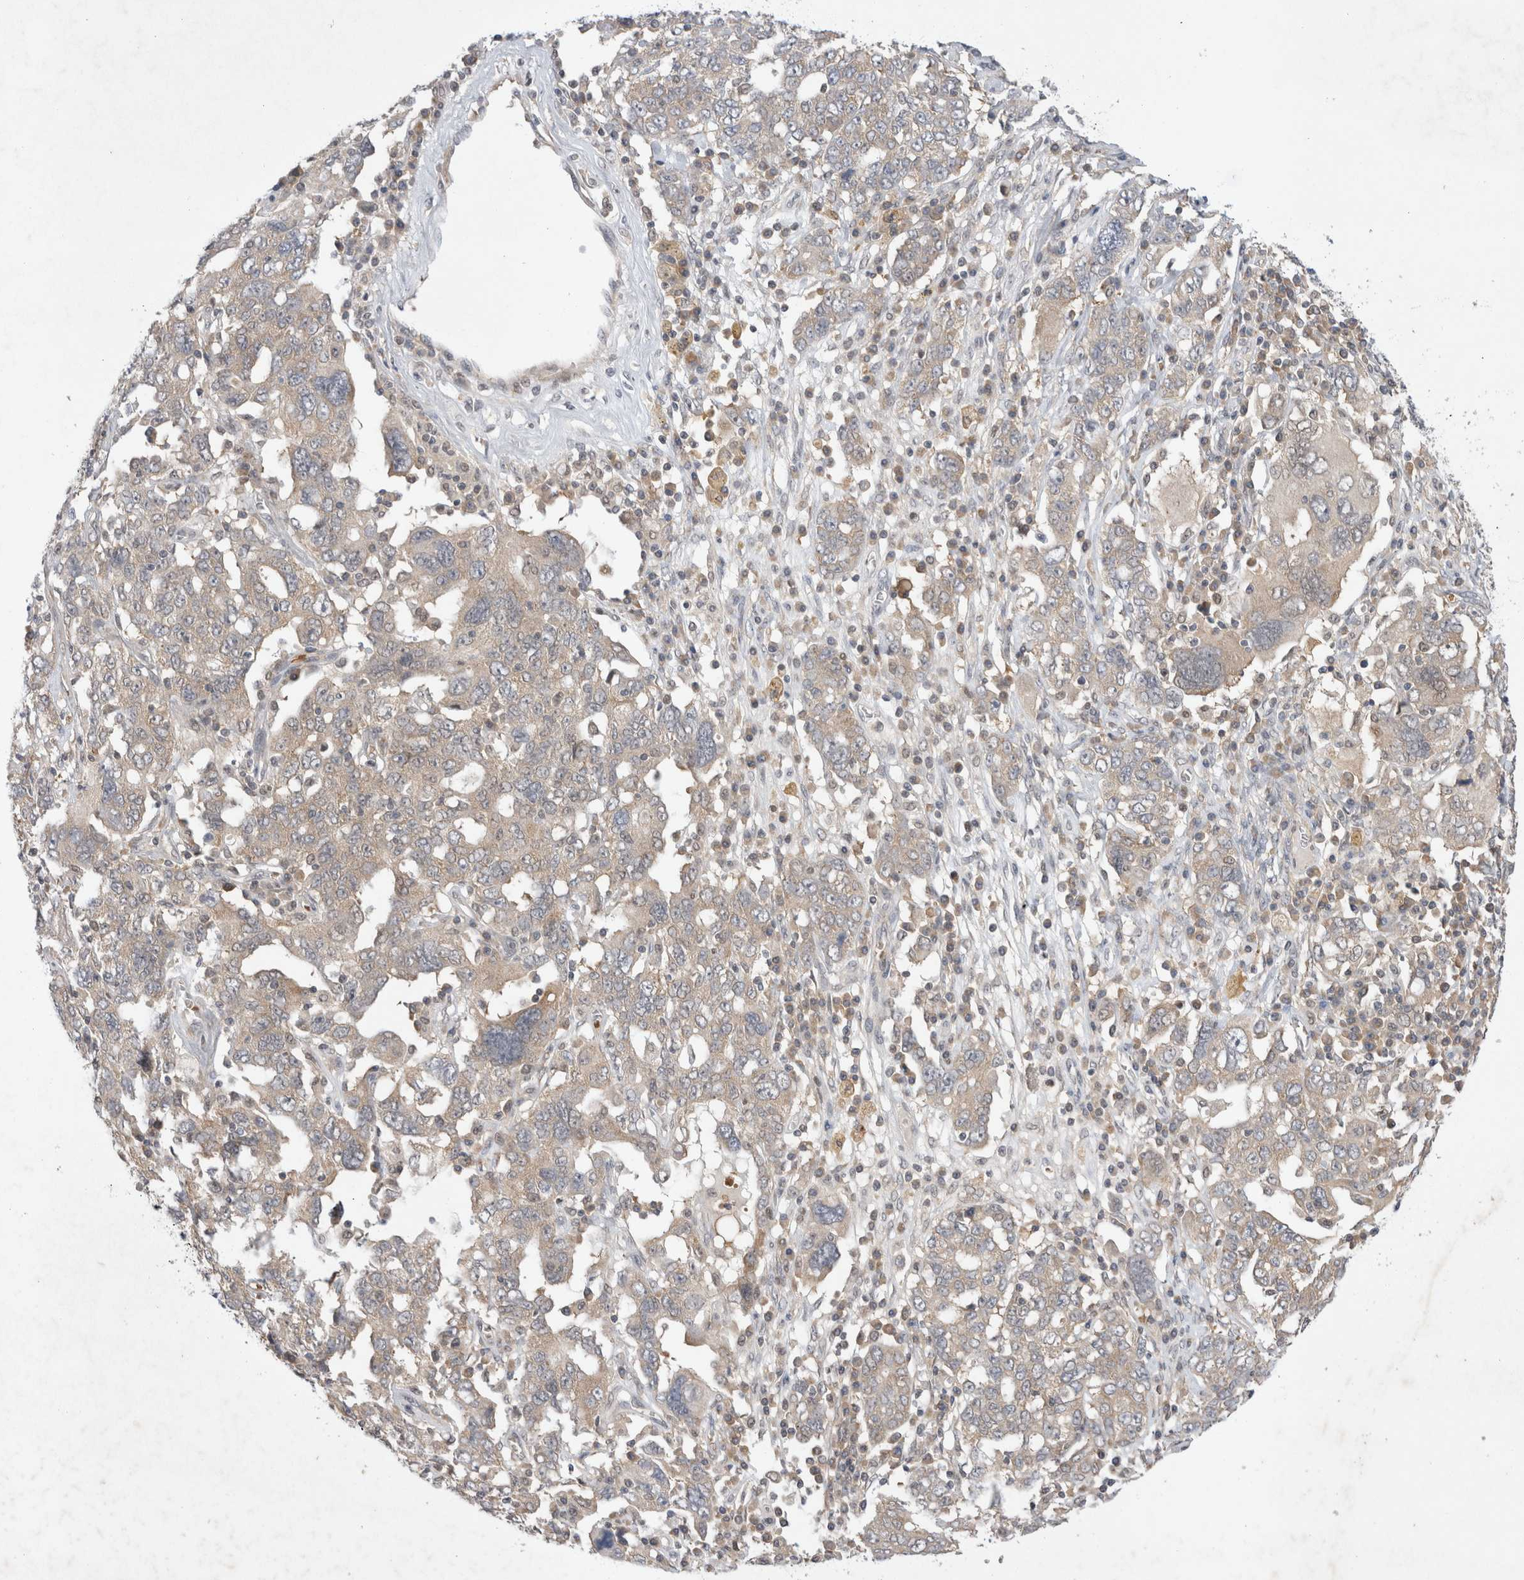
{"staining": {"intensity": "weak", "quantity": "25%-75%", "location": "cytoplasmic/membranous"}, "tissue": "ovarian cancer", "cell_type": "Tumor cells", "image_type": "cancer", "snomed": [{"axis": "morphology", "description": "Carcinoma, endometroid"}, {"axis": "topography", "description": "Ovary"}], "caption": "This is a photomicrograph of immunohistochemistry (IHC) staining of ovarian endometroid carcinoma, which shows weak positivity in the cytoplasmic/membranous of tumor cells.", "gene": "EIF3E", "patient": {"sex": "female", "age": 62}}